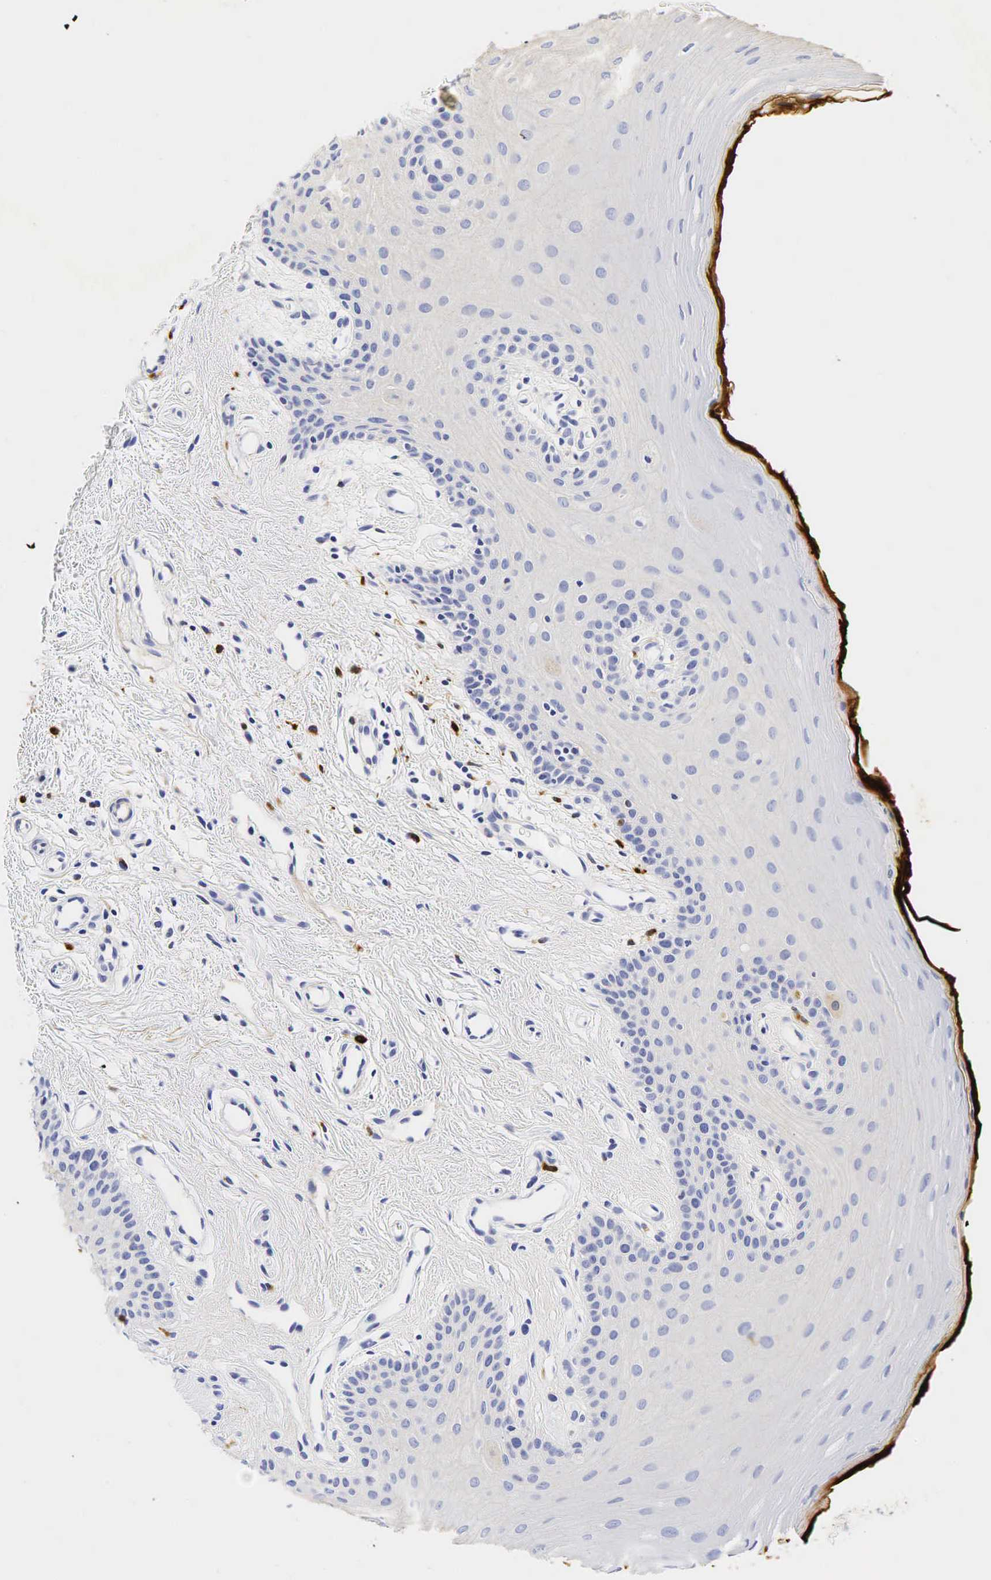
{"staining": {"intensity": "negative", "quantity": "none", "location": "none"}, "tissue": "oral mucosa", "cell_type": "Squamous epithelial cells", "image_type": "normal", "snomed": [{"axis": "morphology", "description": "Normal tissue, NOS"}, {"axis": "topography", "description": "Oral tissue"}], "caption": "Immunohistochemistry (IHC) photomicrograph of unremarkable human oral mucosa stained for a protein (brown), which displays no staining in squamous epithelial cells. (DAB (3,3'-diaminobenzidine) IHC with hematoxylin counter stain).", "gene": "LYZ", "patient": {"sex": "male", "age": 14}}